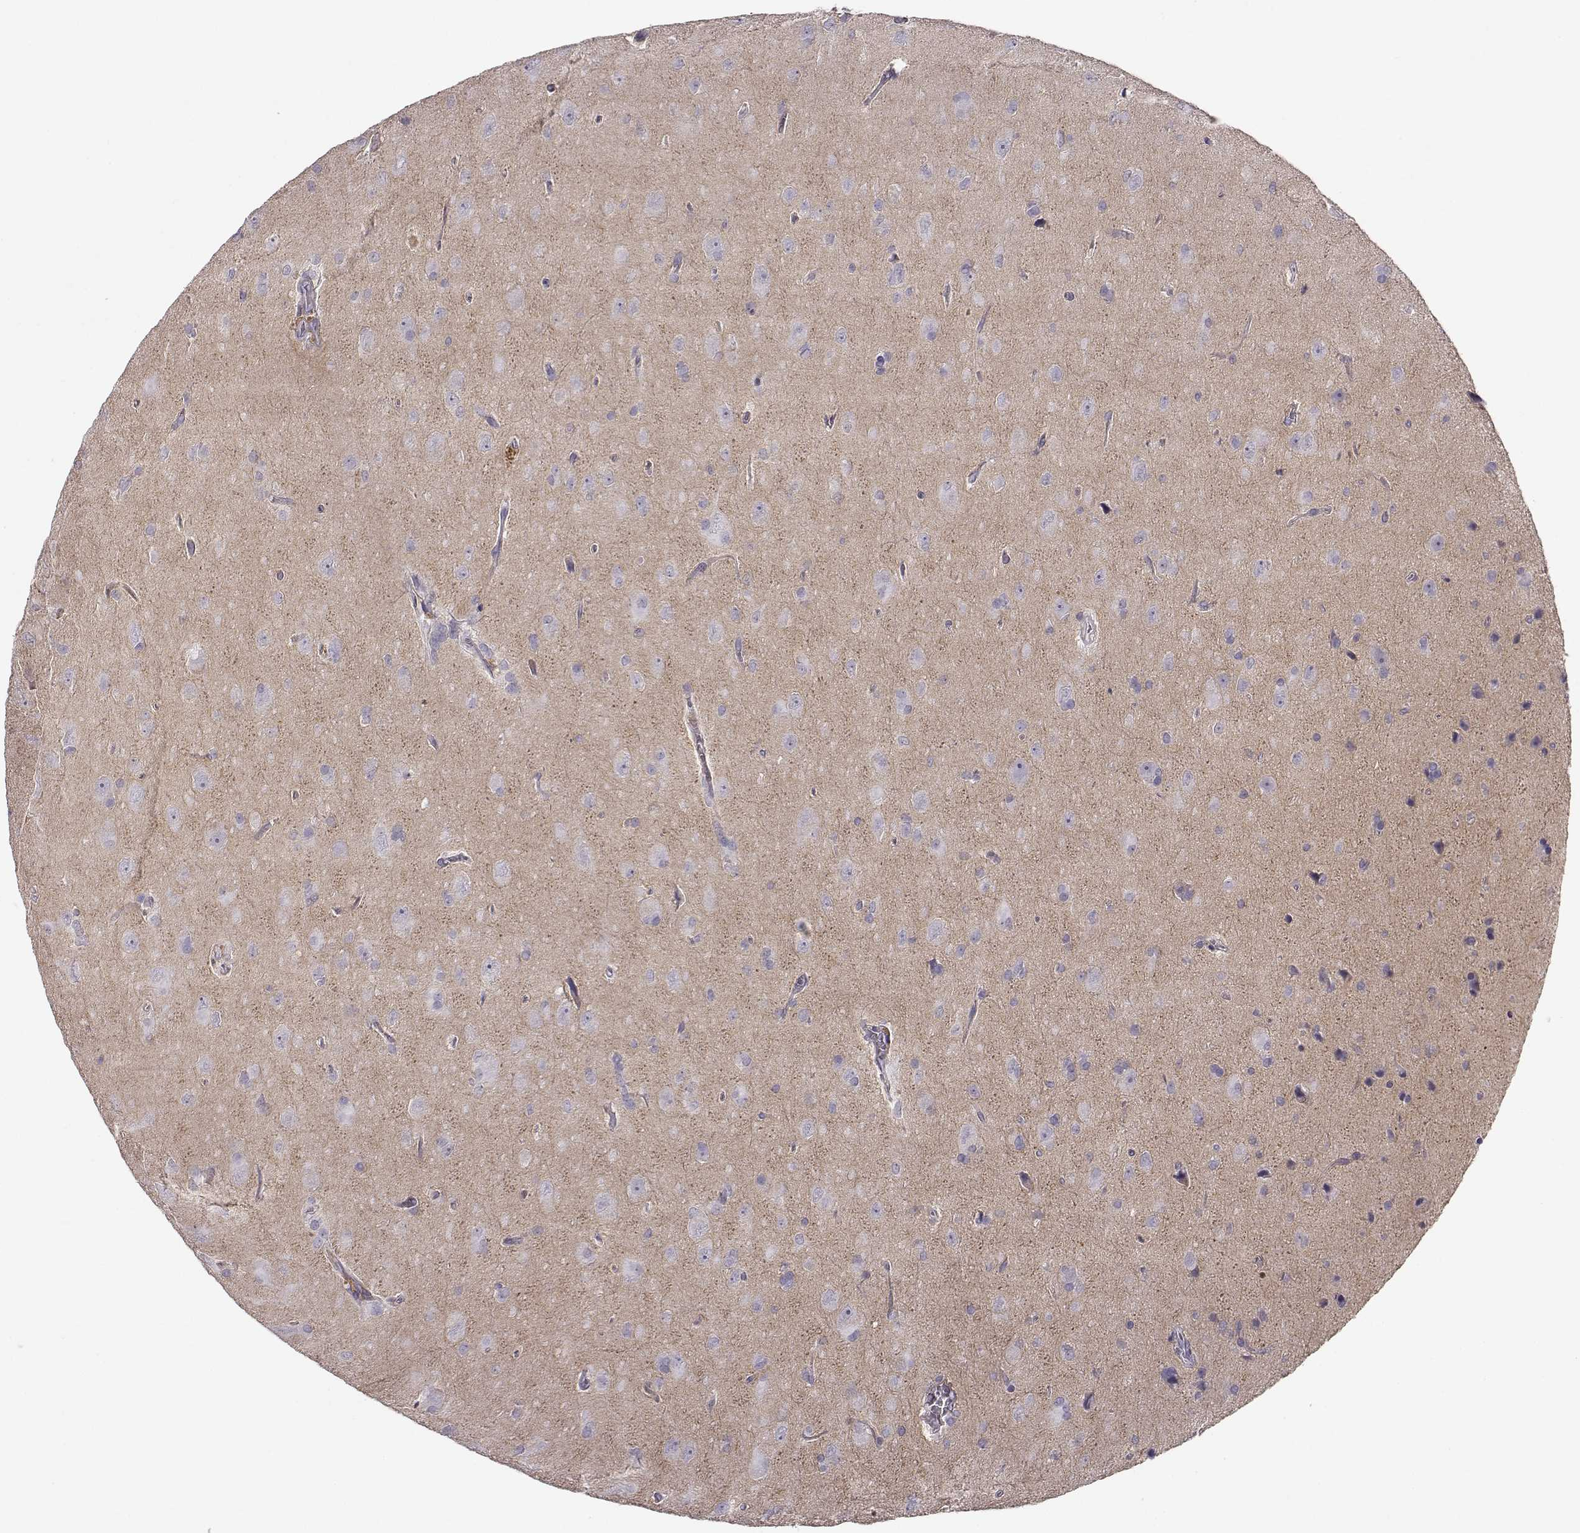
{"staining": {"intensity": "negative", "quantity": "none", "location": "none"}, "tissue": "glioma", "cell_type": "Tumor cells", "image_type": "cancer", "snomed": [{"axis": "morphology", "description": "Glioma, malignant, Low grade"}, {"axis": "topography", "description": "Brain"}], "caption": "Immunohistochemical staining of low-grade glioma (malignant) displays no significant expression in tumor cells. The staining was performed using DAB to visualize the protein expression in brown, while the nuclei were stained in blue with hematoxylin (Magnification: 20x).", "gene": "TRIM69", "patient": {"sex": "male", "age": 58}}